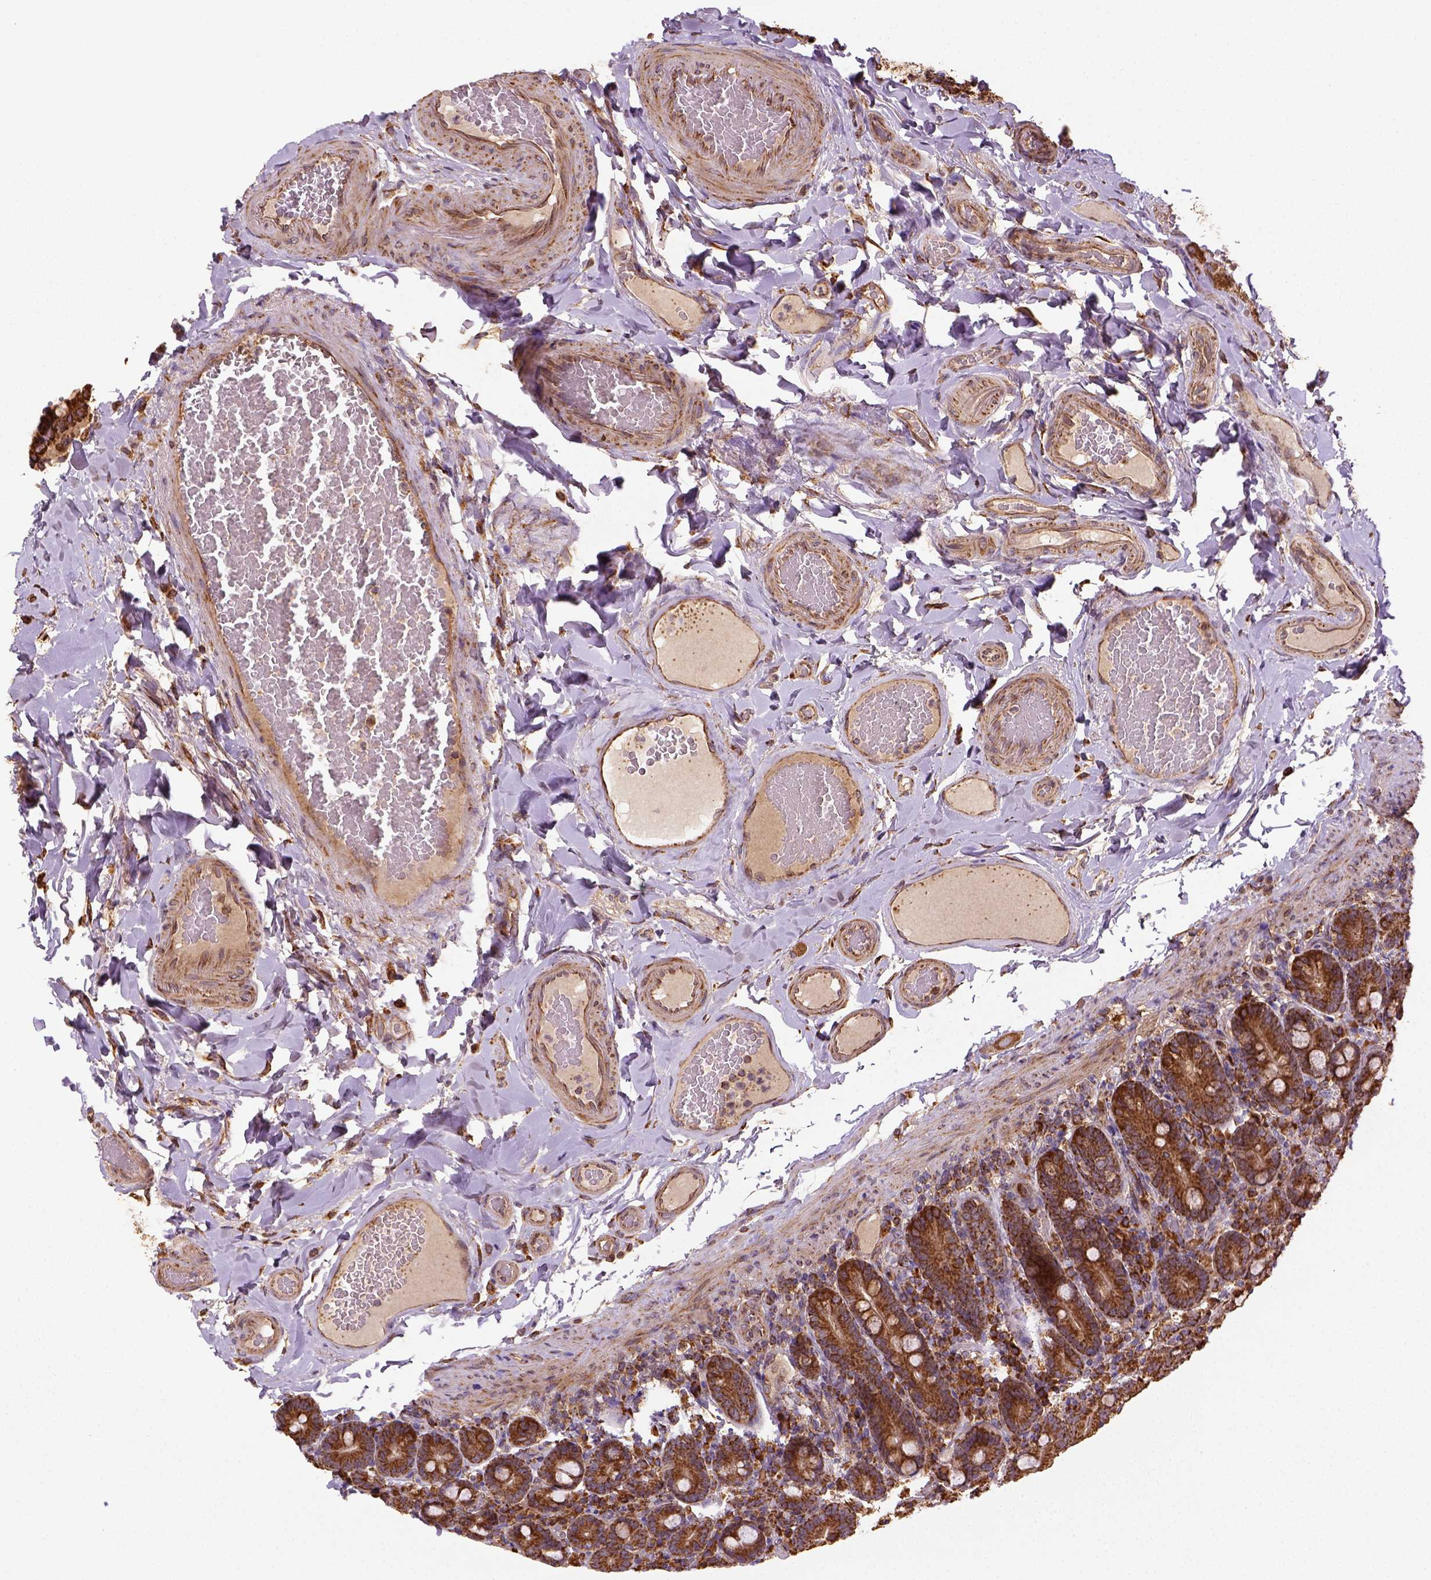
{"staining": {"intensity": "strong", "quantity": ">75%", "location": "cytoplasmic/membranous"}, "tissue": "duodenum", "cell_type": "Glandular cells", "image_type": "normal", "snomed": [{"axis": "morphology", "description": "Normal tissue, NOS"}, {"axis": "topography", "description": "Duodenum"}], "caption": "Immunohistochemical staining of benign duodenum displays >75% levels of strong cytoplasmic/membranous protein positivity in about >75% of glandular cells. Ihc stains the protein of interest in brown and the nuclei are stained blue.", "gene": "MAPK8IP3", "patient": {"sex": "female", "age": 62}}